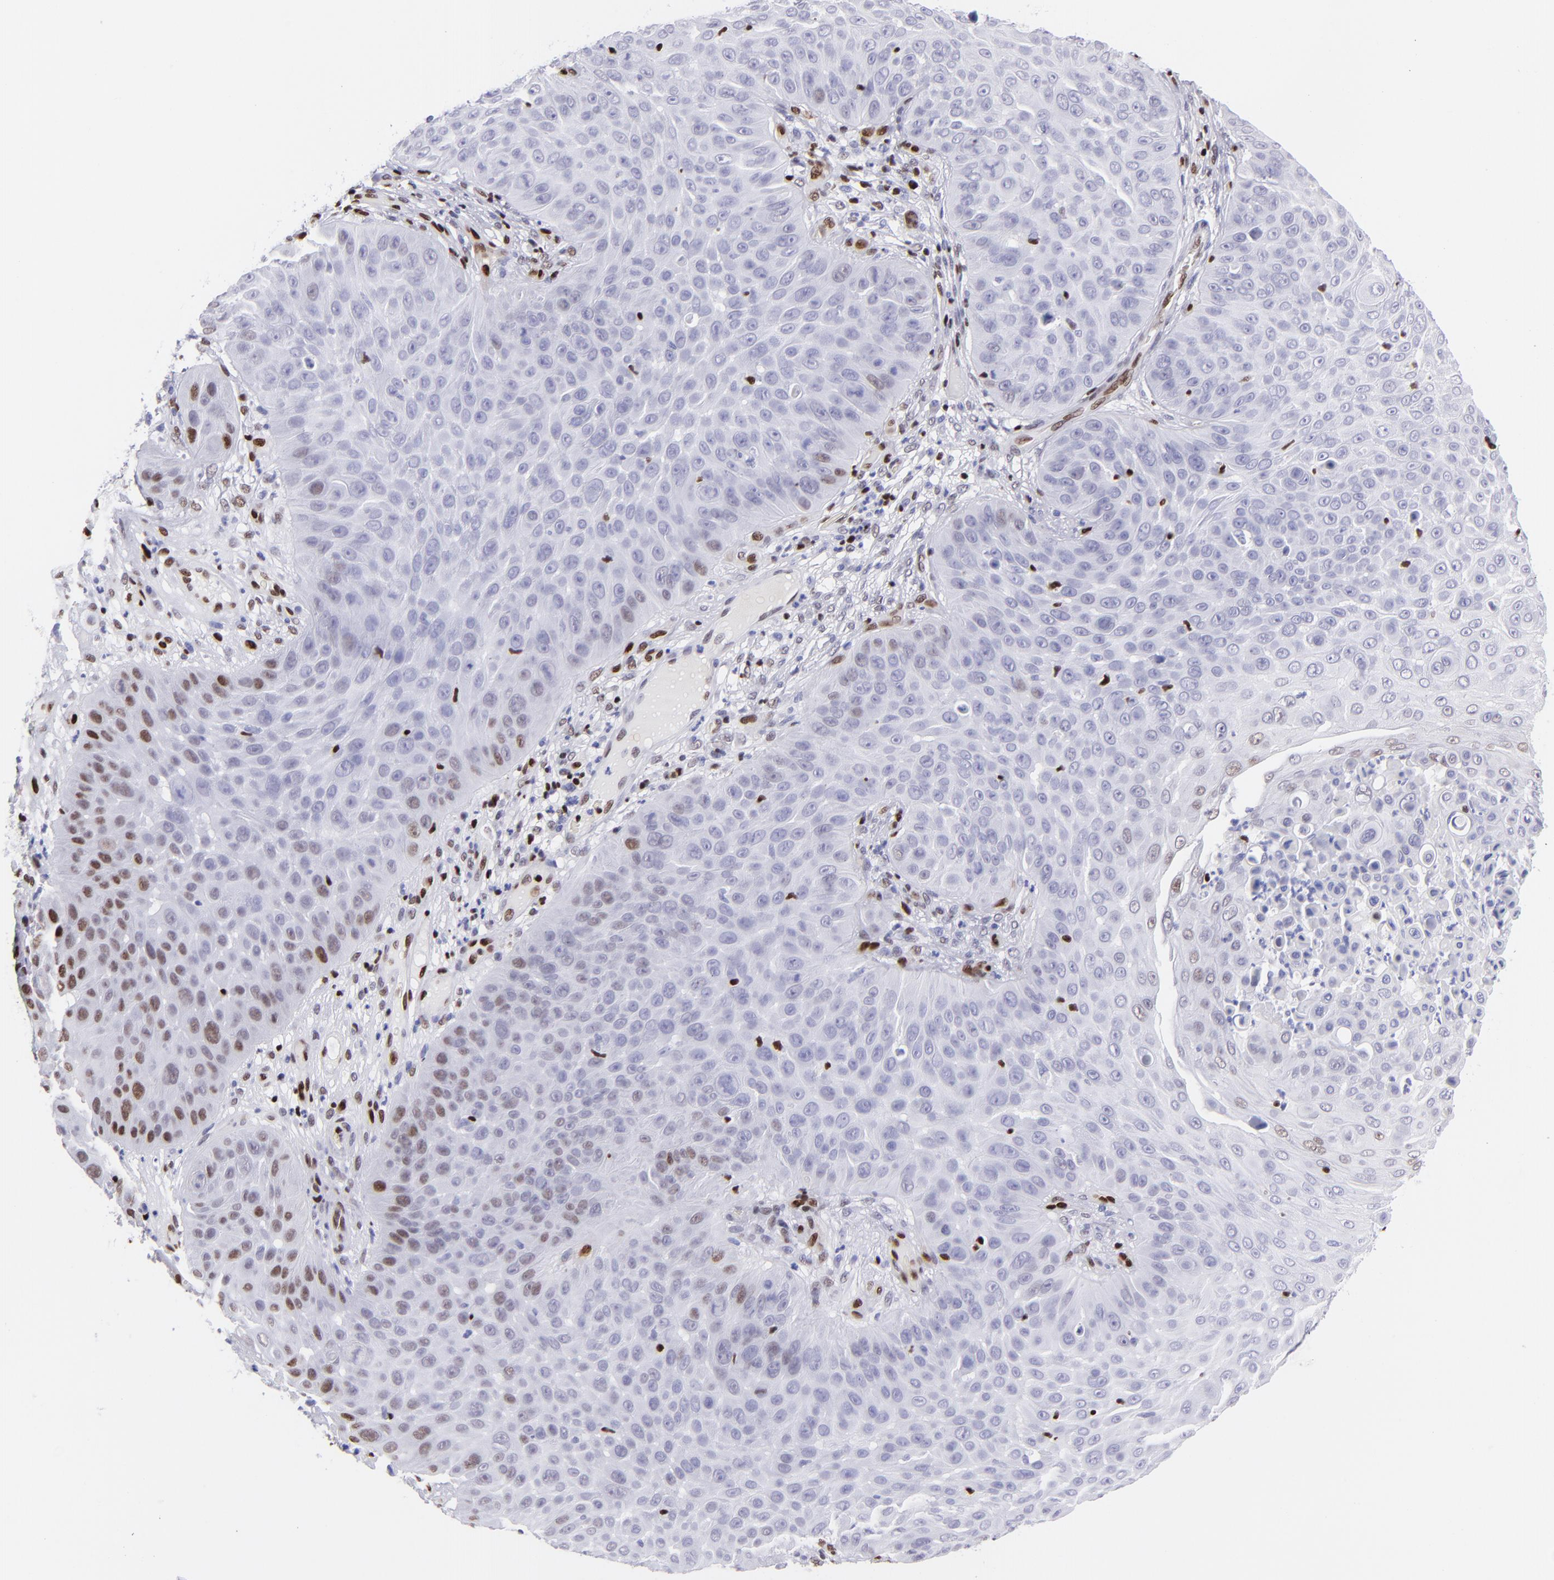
{"staining": {"intensity": "weak", "quantity": "<25%", "location": "nuclear"}, "tissue": "skin cancer", "cell_type": "Tumor cells", "image_type": "cancer", "snomed": [{"axis": "morphology", "description": "Squamous cell carcinoma, NOS"}, {"axis": "topography", "description": "Skin"}], "caption": "Immunohistochemistry of squamous cell carcinoma (skin) shows no staining in tumor cells.", "gene": "ETS1", "patient": {"sex": "male", "age": 82}}